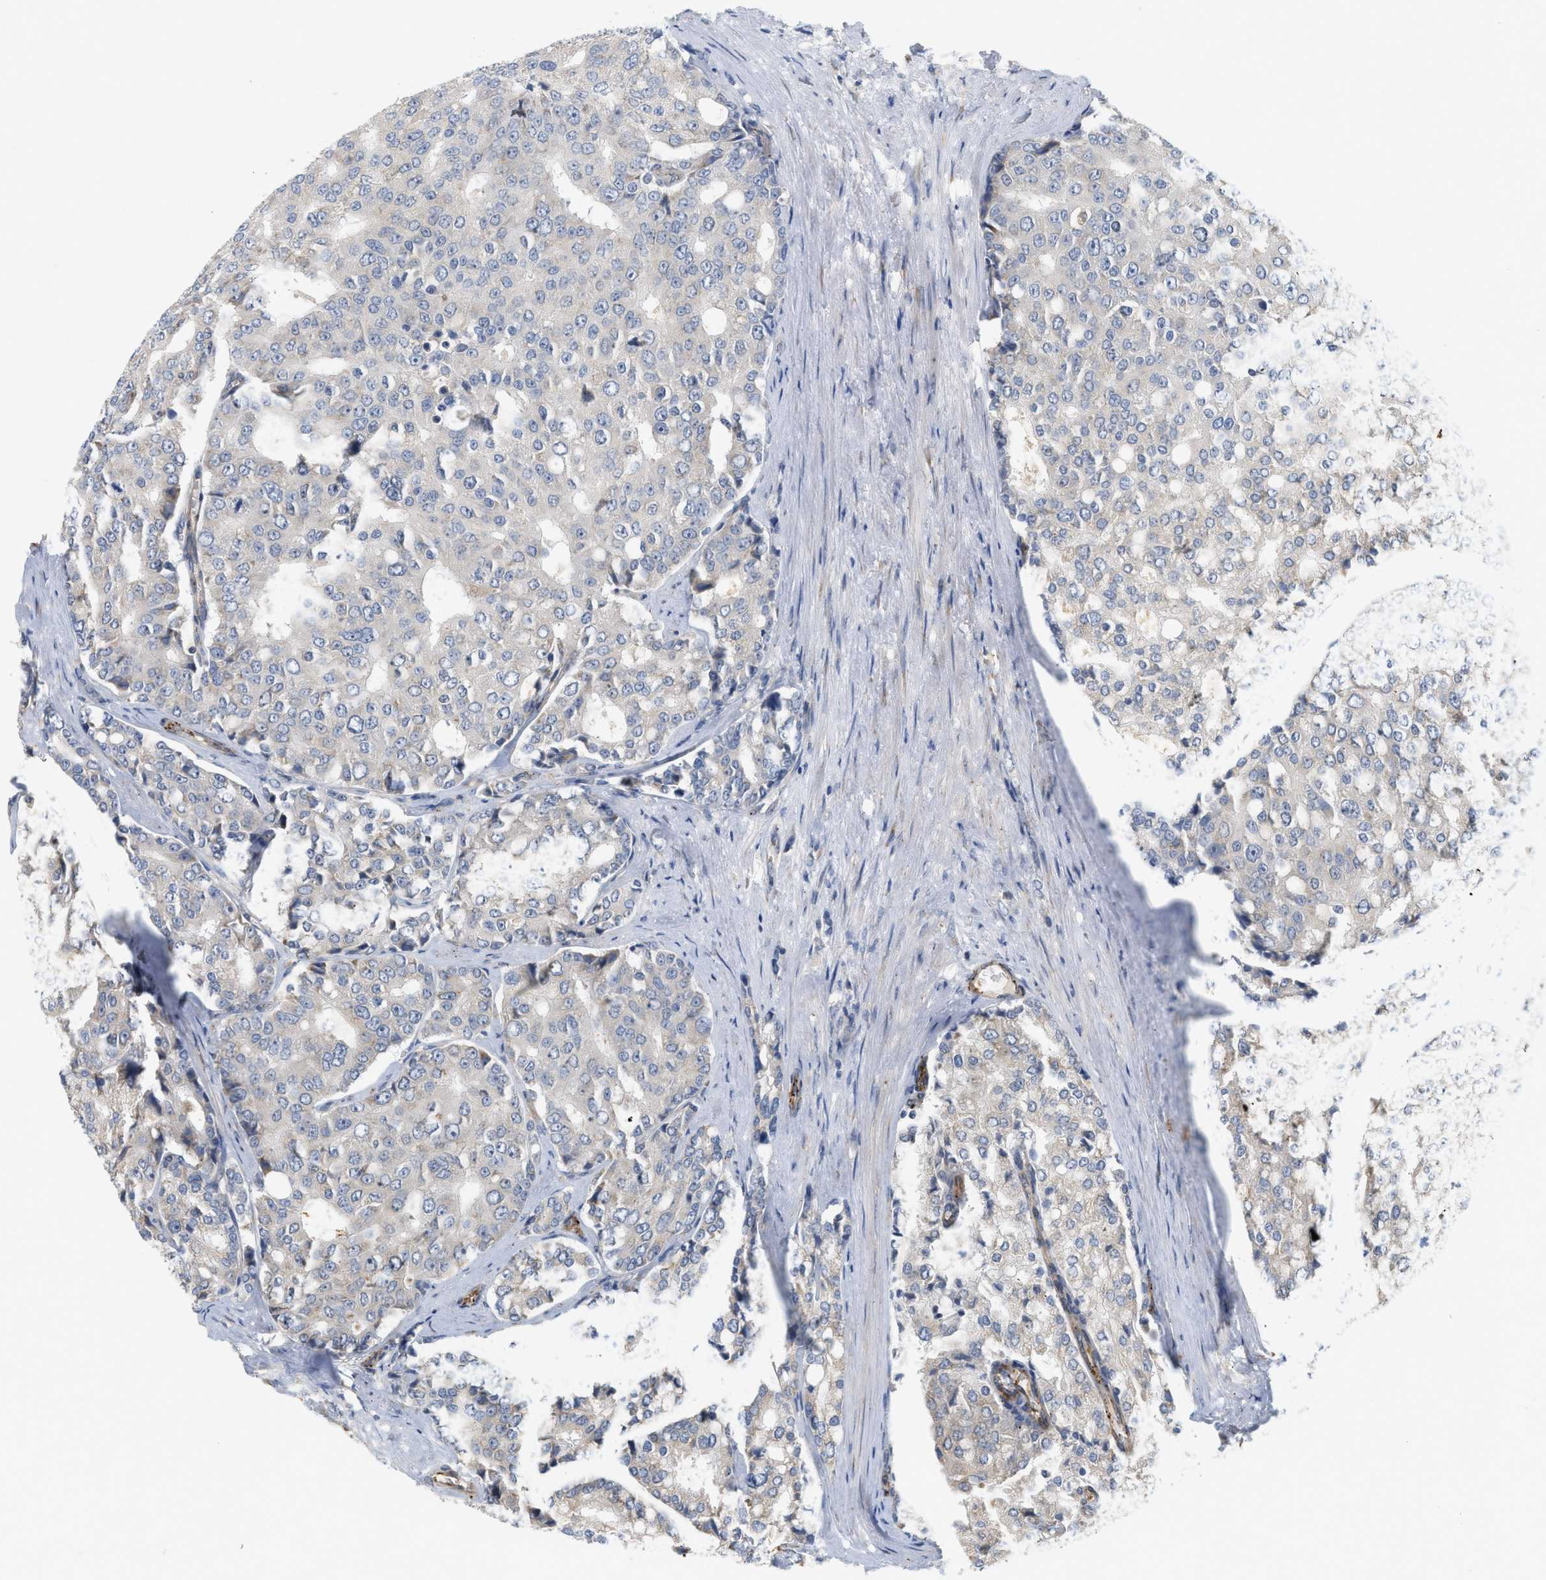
{"staining": {"intensity": "weak", "quantity": "<25%", "location": "cytoplasmic/membranous"}, "tissue": "prostate cancer", "cell_type": "Tumor cells", "image_type": "cancer", "snomed": [{"axis": "morphology", "description": "Adenocarcinoma, High grade"}, {"axis": "topography", "description": "Prostate"}], "caption": "There is no significant expression in tumor cells of prostate cancer. Nuclei are stained in blue.", "gene": "SVOP", "patient": {"sex": "male", "age": 50}}